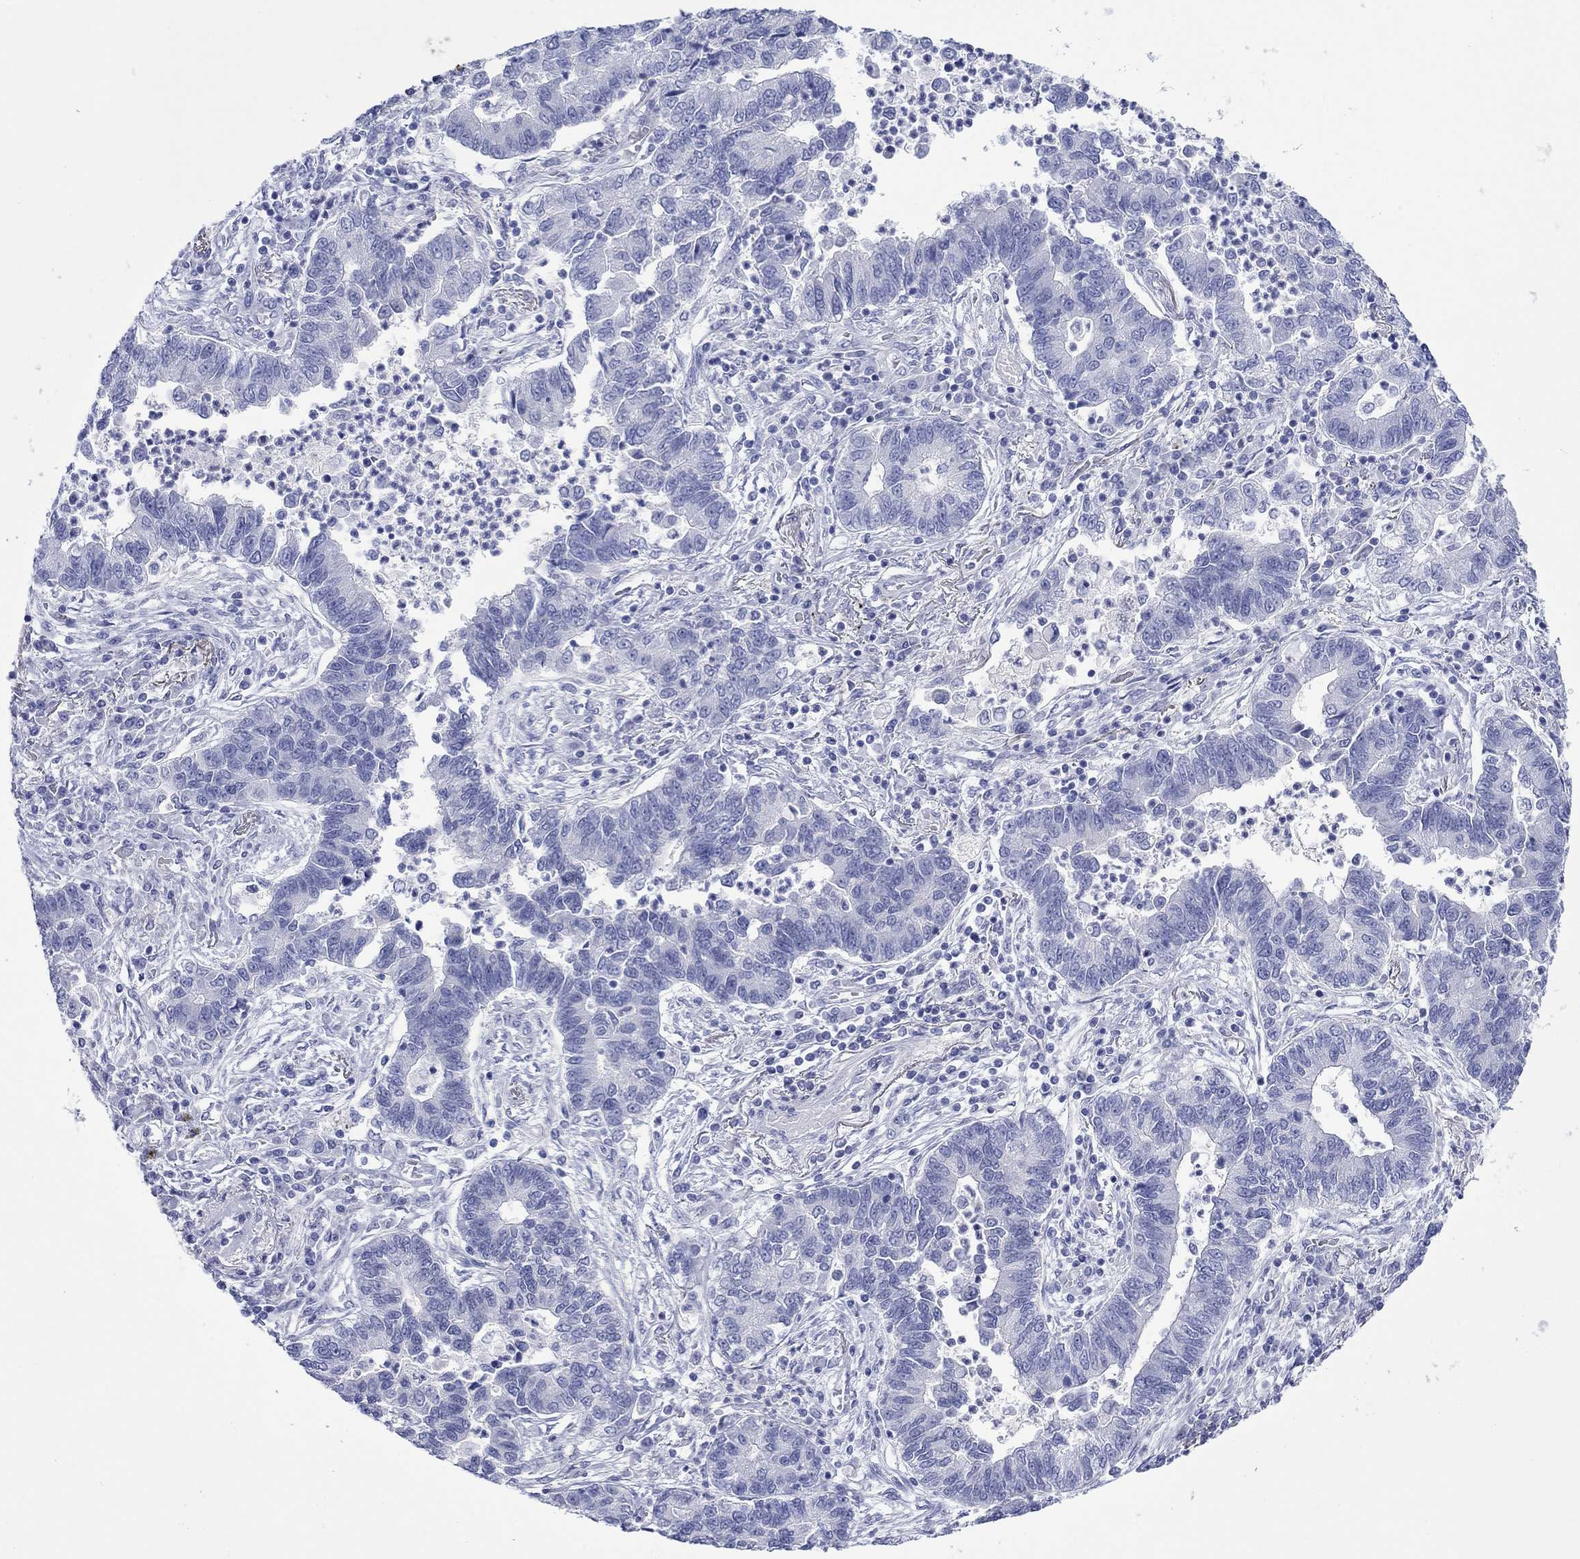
{"staining": {"intensity": "negative", "quantity": "none", "location": "none"}, "tissue": "lung cancer", "cell_type": "Tumor cells", "image_type": "cancer", "snomed": [{"axis": "morphology", "description": "Adenocarcinoma, NOS"}, {"axis": "topography", "description": "Lung"}], "caption": "Tumor cells show no significant protein expression in lung cancer.", "gene": "MLANA", "patient": {"sex": "female", "age": 57}}